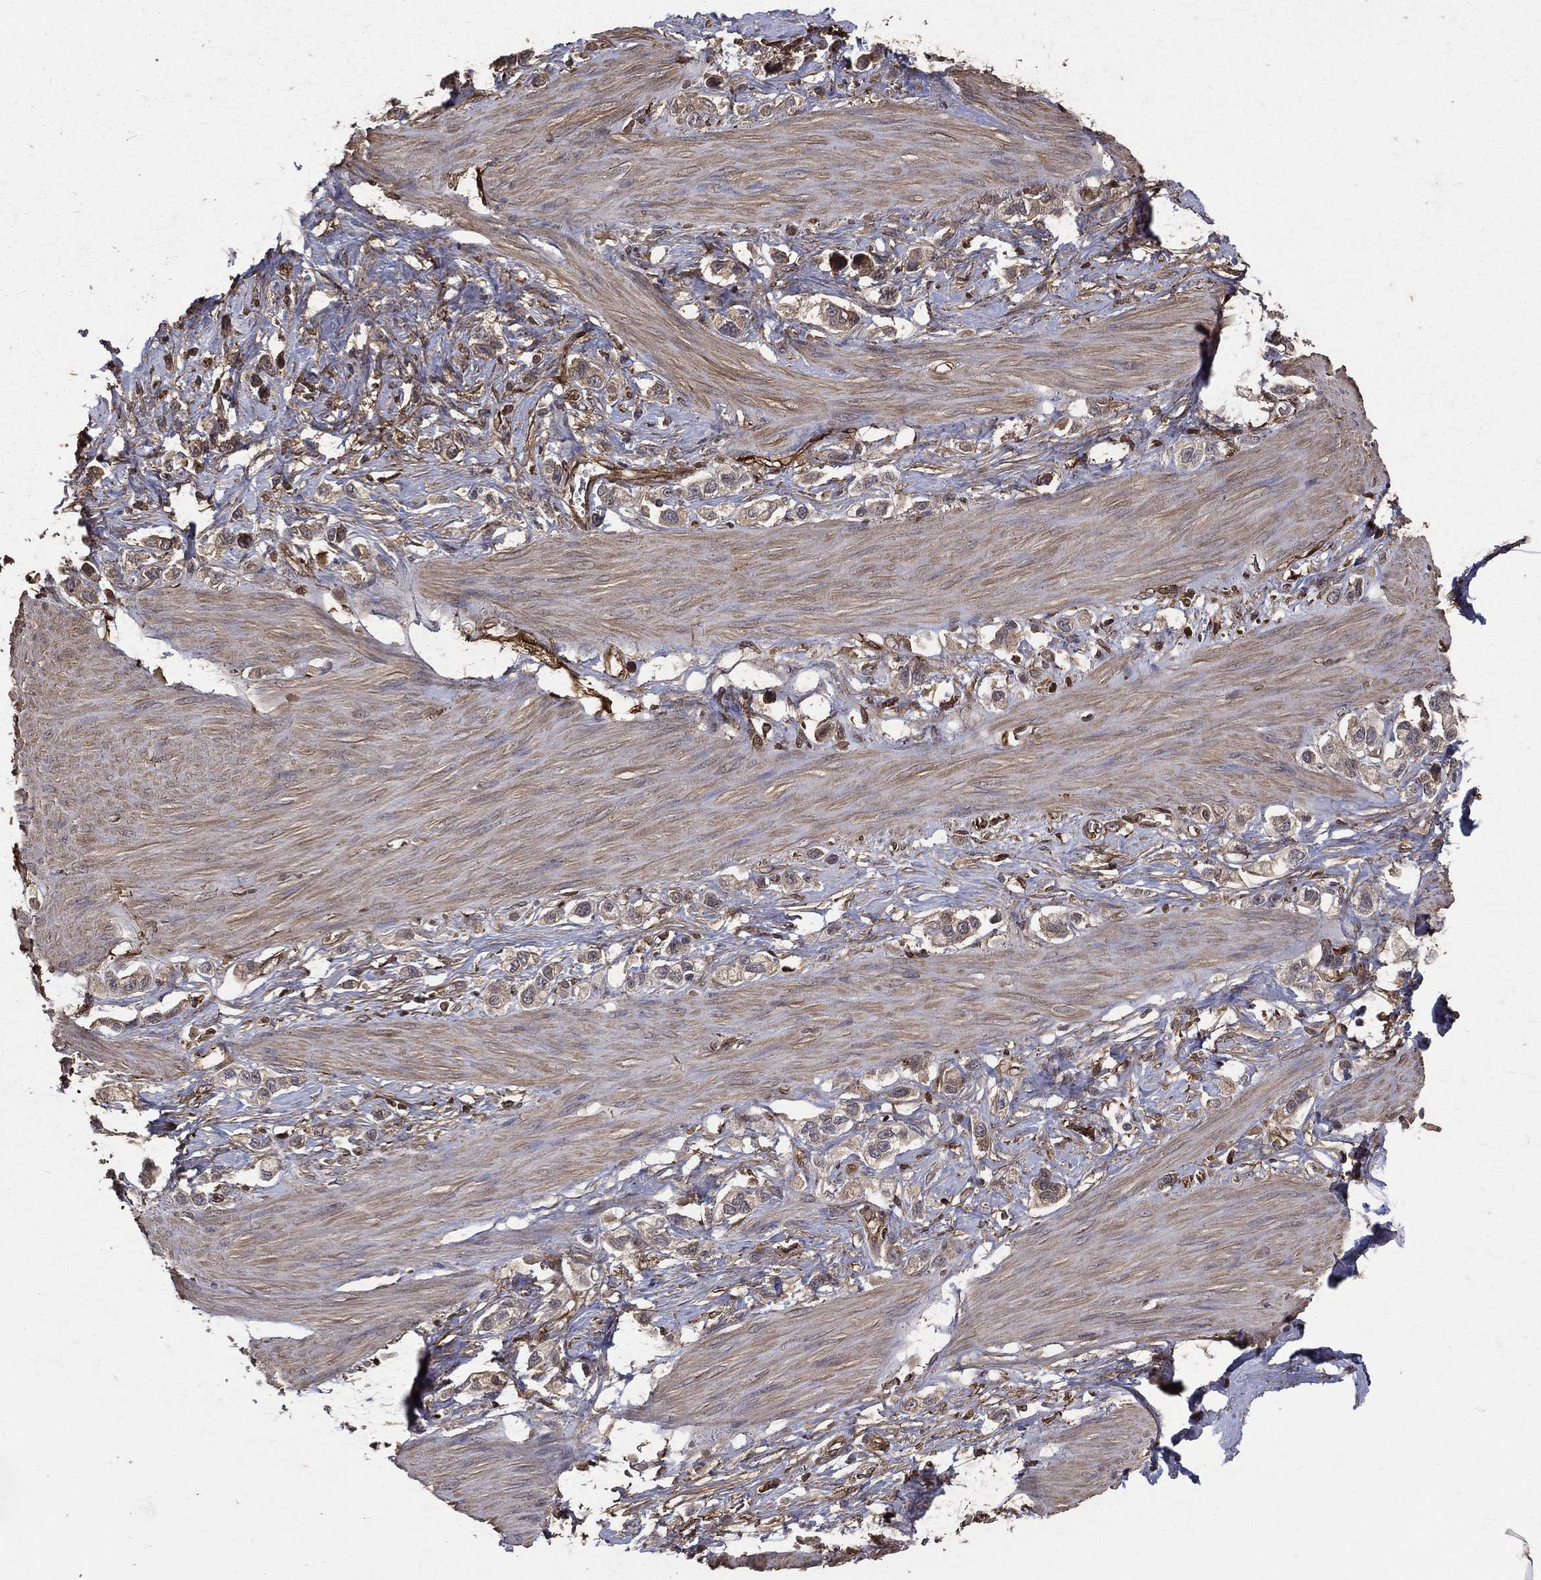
{"staining": {"intensity": "negative", "quantity": "none", "location": "none"}, "tissue": "stomach cancer", "cell_type": "Tumor cells", "image_type": "cancer", "snomed": [{"axis": "morphology", "description": "Normal tissue, NOS"}, {"axis": "morphology", "description": "Adenocarcinoma, NOS"}, {"axis": "morphology", "description": "Adenocarcinoma, High grade"}, {"axis": "topography", "description": "Stomach, upper"}, {"axis": "topography", "description": "Stomach"}], "caption": "Immunohistochemistry image of neoplastic tissue: human stomach cancer stained with DAB (3,3'-diaminobenzidine) demonstrates no significant protein staining in tumor cells.", "gene": "DPYSL2", "patient": {"sex": "female", "age": 65}}